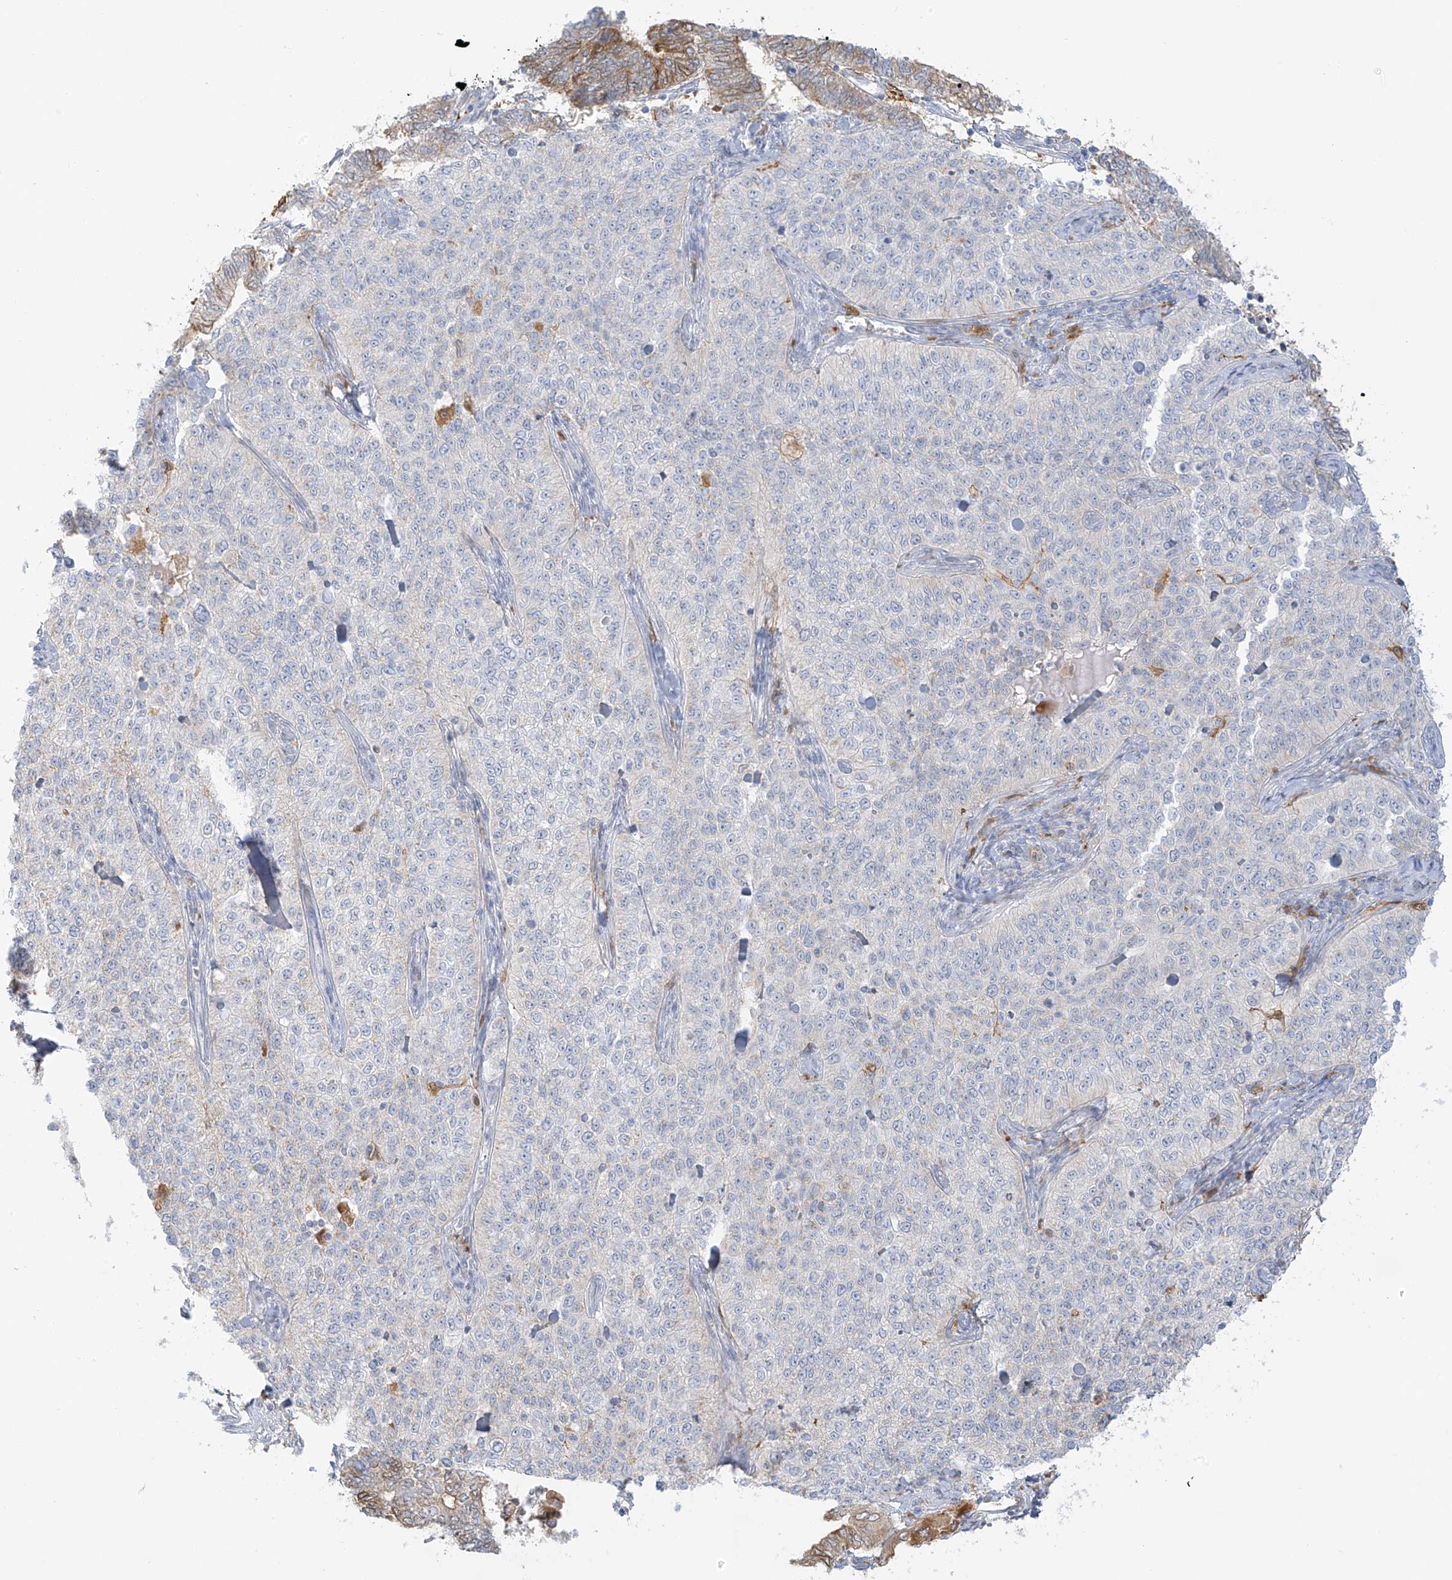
{"staining": {"intensity": "negative", "quantity": "none", "location": "none"}, "tissue": "cervical cancer", "cell_type": "Tumor cells", "image_type": "cancer", "snomed": [{"axis": "morphology", "description": "Squamous cell carcinoma, NOS"}, {"axis": "topography", "description": "Cervix"}], "caption": "Immunohistochemical staining of squamous cell carcinoma (cervical) demonstrates no significant positivity in tumor cells.", "gene": "UPK1B", "patient": {"sex": "female", "age": 35}}